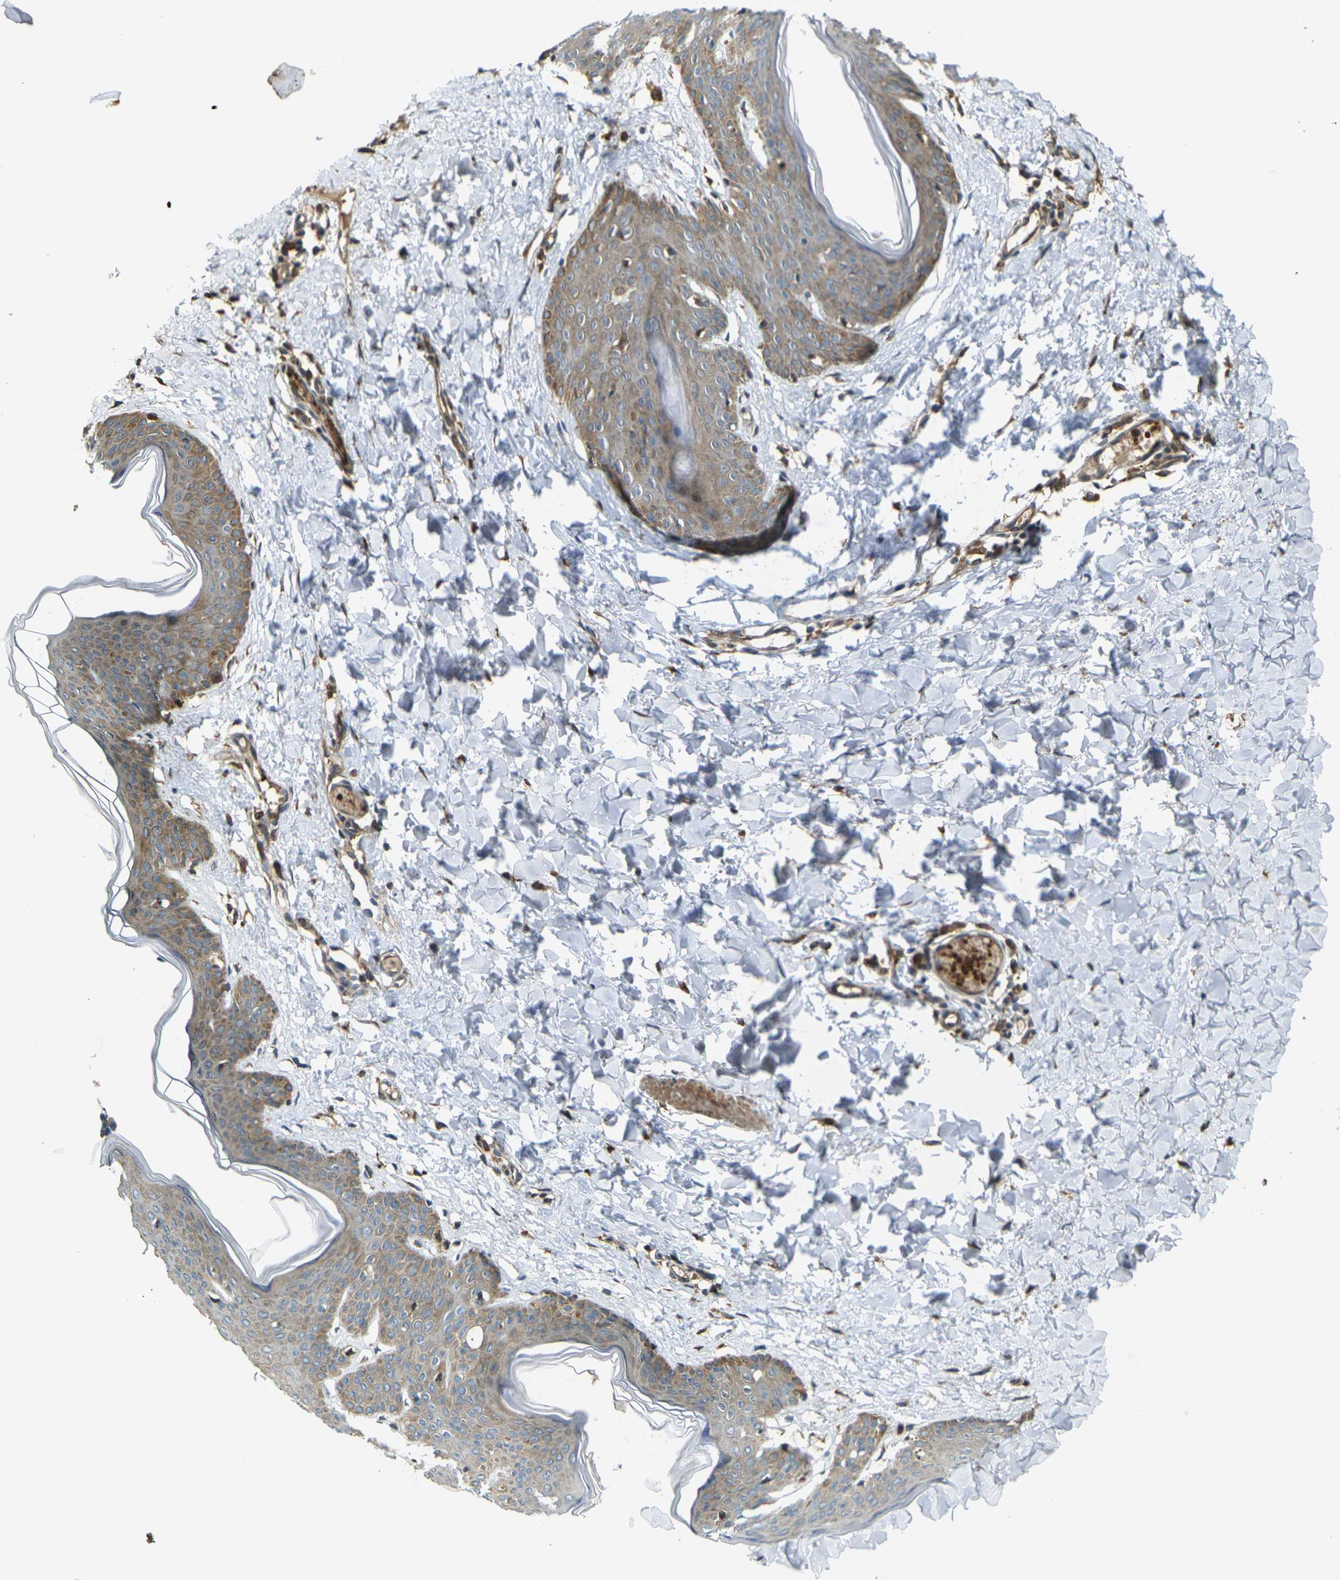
{"staining": {"intensity": "weak", "quantity": ">75%", "location": "cytoplasmic/membranous"}, "tissue": "skin", "cell_type": "Fibroblasts", "image_type": "normal", "snomed": [{"axis": "morphology", "description": "Normal tissue, NOS"}, {"axis": "topography", "description": "Skin"}], "caption": "Human skin stained with a brown dye displays weak cytoplasmic/membranous positive expression in about >75% of fibroblasts.", "gene": "FZD1", "patient": {"sex": "female", "age": 17}}